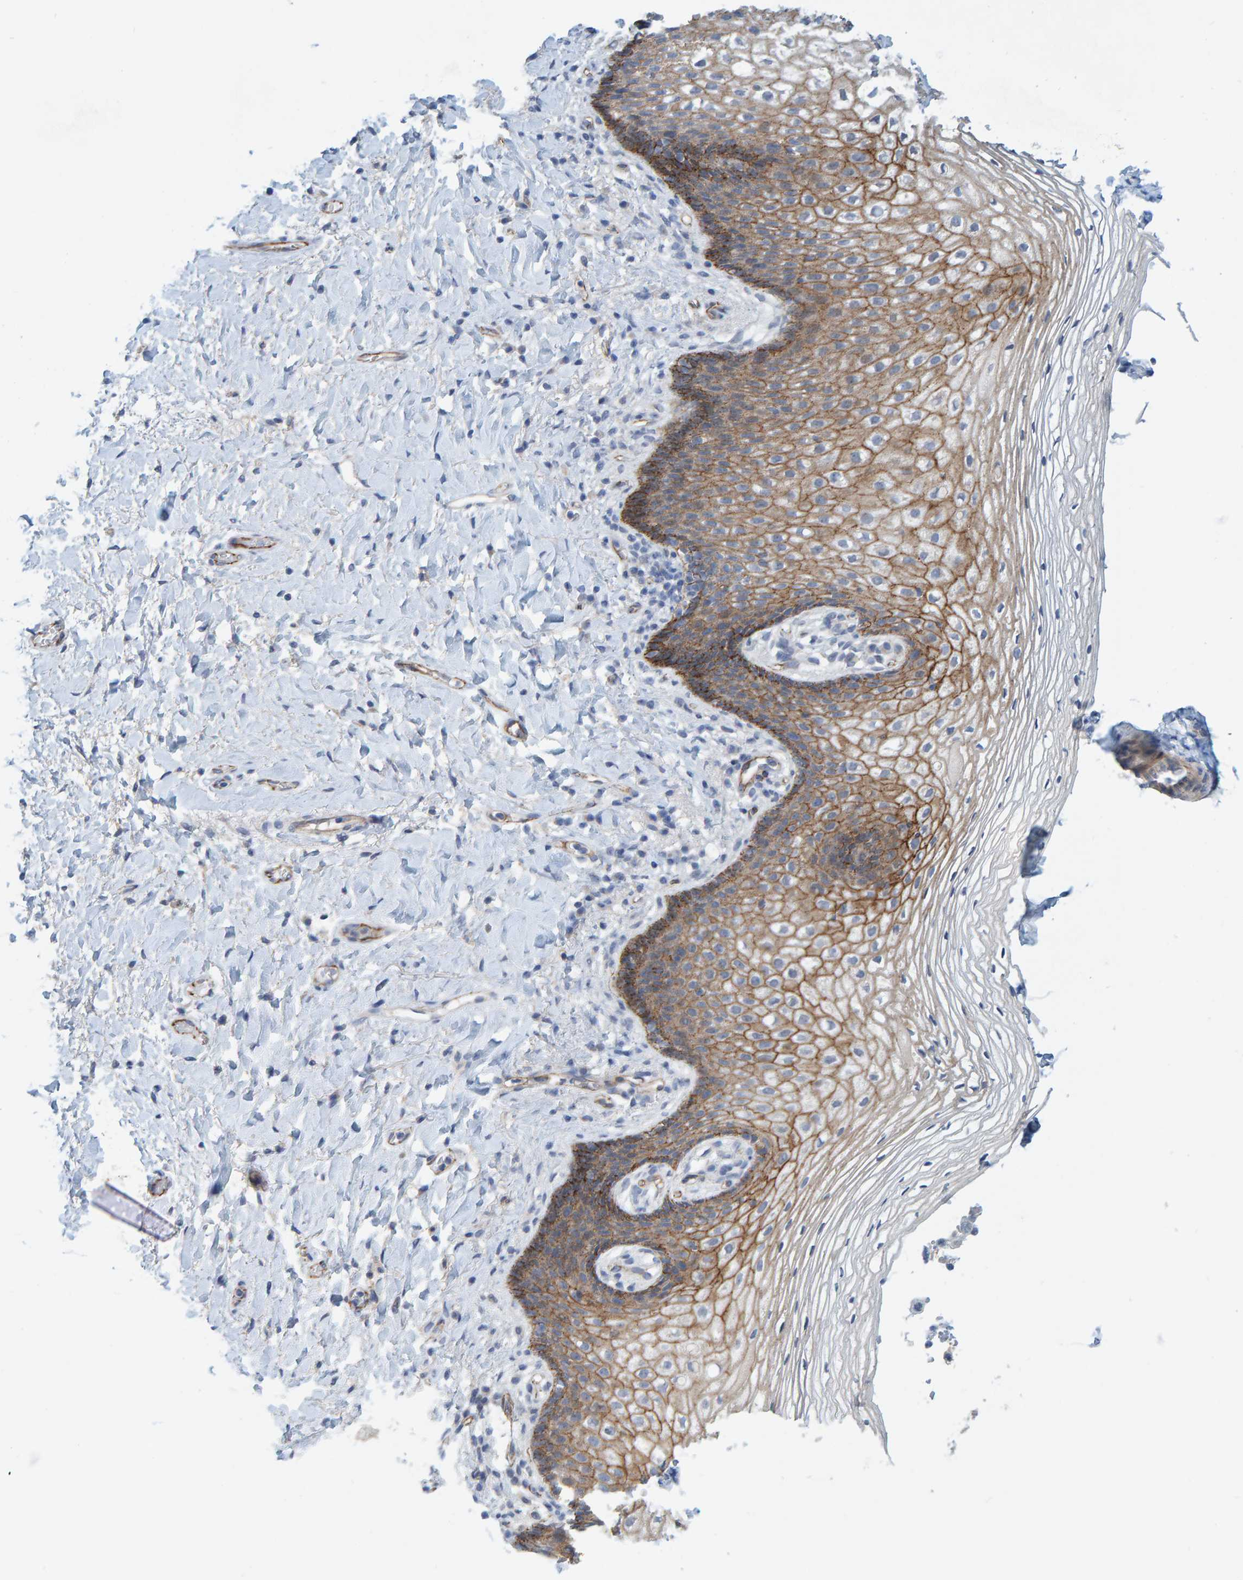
{"staining": {"intensity": "moderate", "quantity": ">75%", "location": "cytoplasmic/membranous"}, "tissue": "vagina", "cell_type": "Squamous epithelial cells", "image_type": "normal", "snomed": [{"axis": "morphology", "description": "Normal tissue, NOS"}, {"axis": "topography", "description": "Vagina"}], "caption": "High-power microscopy captured an IHC histopathology image of benign vagina, revealing moderate cytoplasmic/membranous staining in about >75% of squamous epithelial cells. Immunohistochemistry stains the protein of interest in brown and the nuclei are stained blue.", "gene": "KRBA2", "patient": {"sex": "female", "age": 60}}